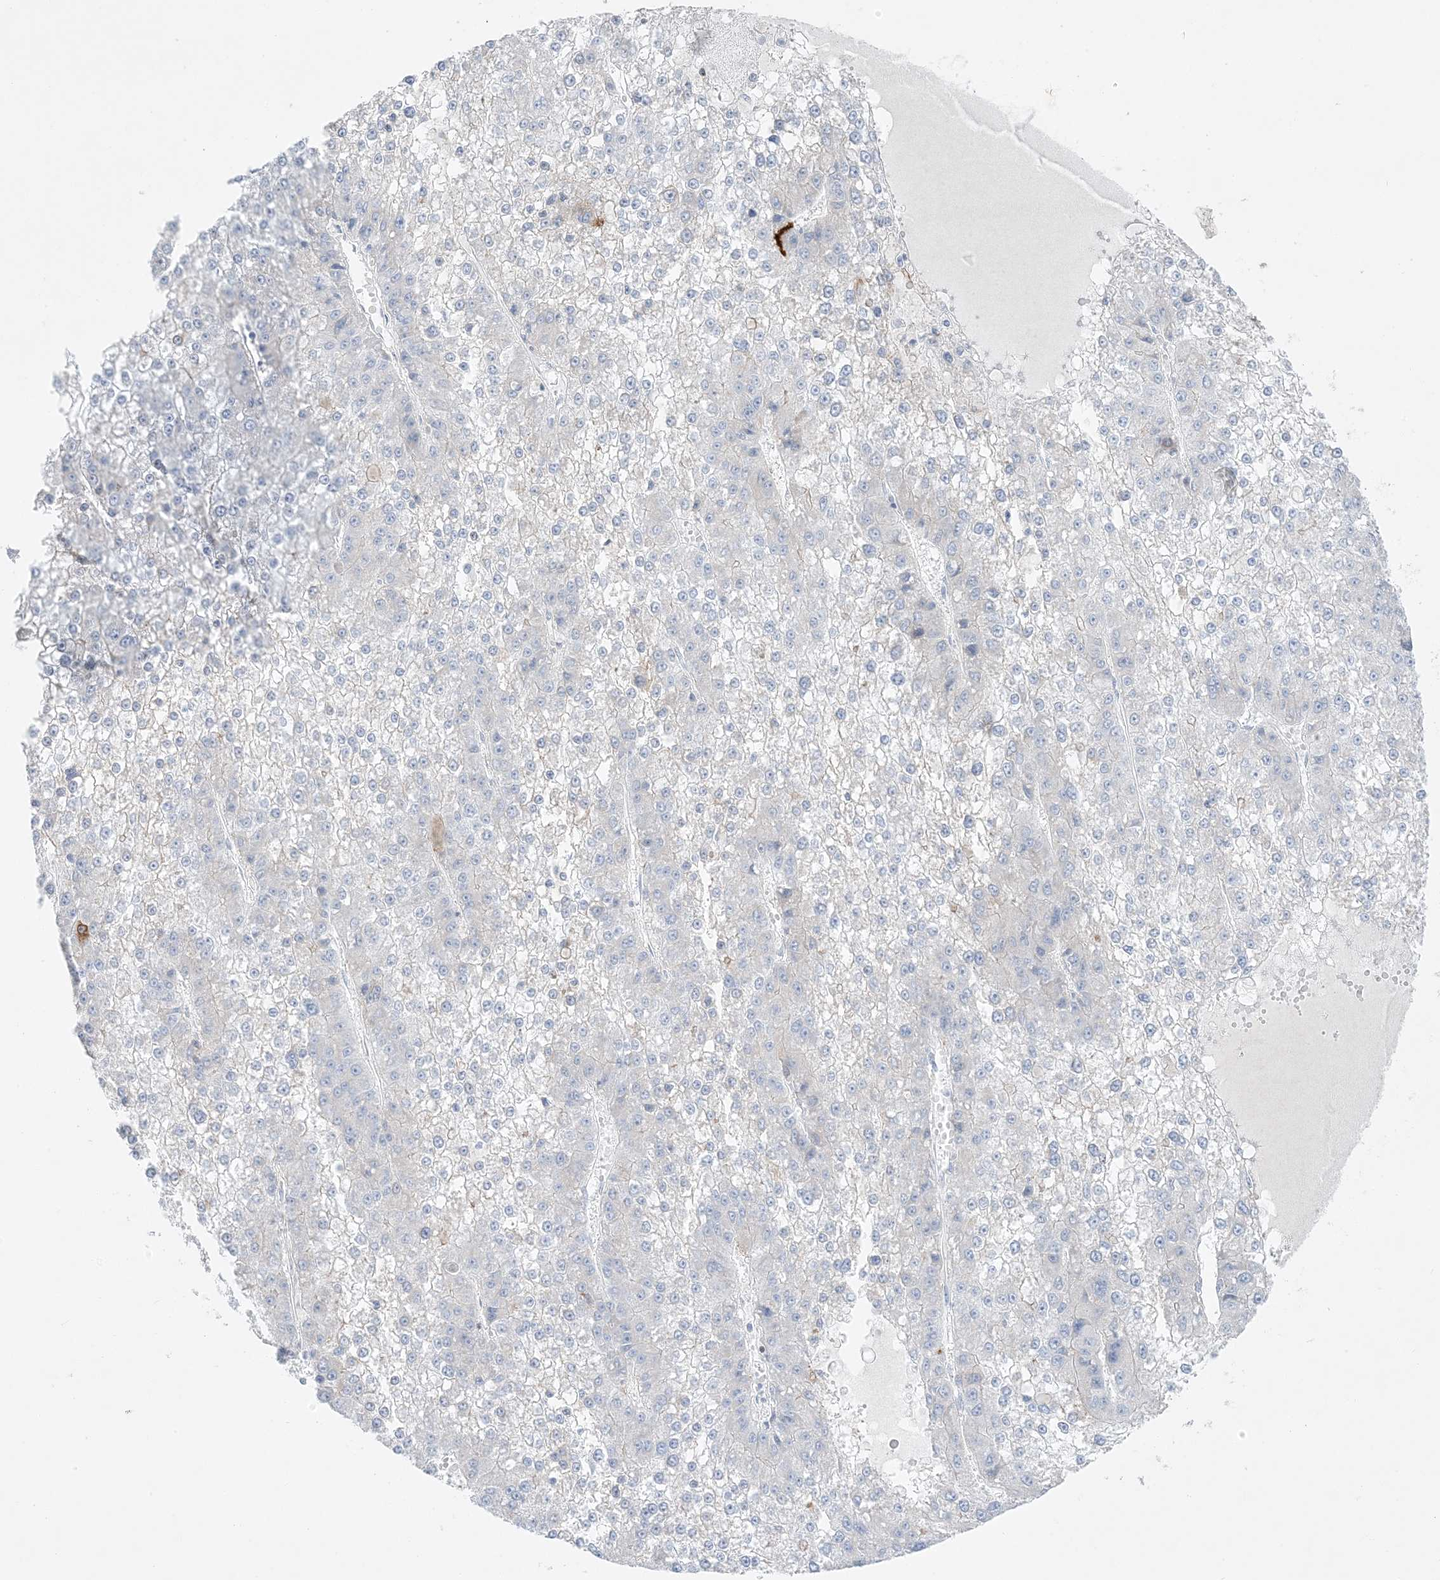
{"staining": {"intensity": "negative", "quantity": "none", "location": "none"}, "tissue": "liver cancer", "cell_type": "Tumor cells", "image_type": "cancer", "snomed": [{"axis": "morphology", "description": "Carcinoma, Hepatocellular, NOS"}, {"axis": "topography", "description": "Liver"}], "caption": "Liver cancer (hepatocellular carcinoma) stained for a protein using immunohistochemistry demonstrates no expression tumor cells.", "gene": "FAM184A", "patient": {"sex": "female", "age": 73}}